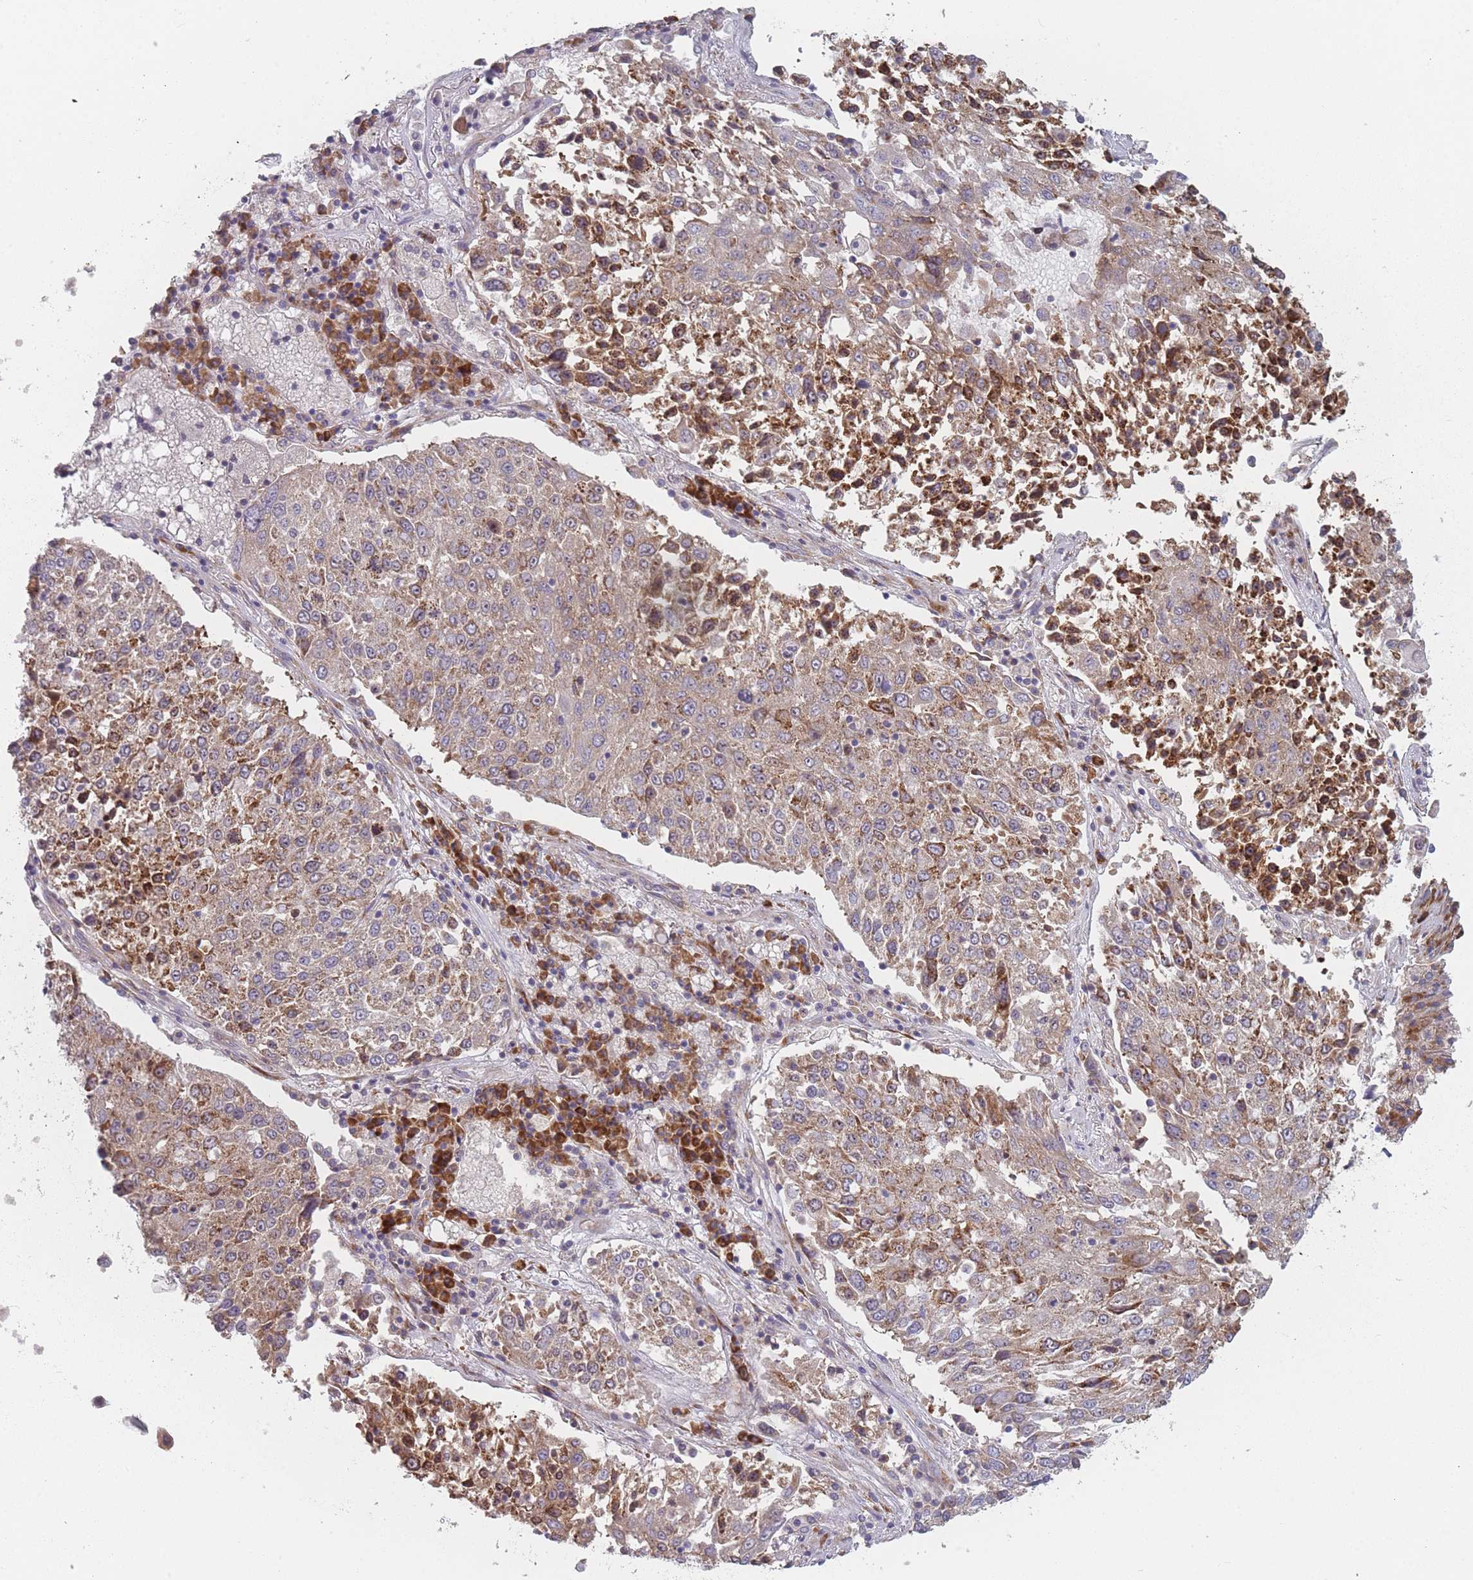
{"staining": {"intensity": "moderate", "quantity": ">75%", "location": "cytoplasmic/membranous"}, "tissue": "lung cancer", "cell_type": "Tumor cells", "image_type": "cancer", "snomed": [{"axis": "morphology", "description": "Squamous cell carcinoma, NOS"}, {"axis": "topography", "description": "Lung"}], "caption": "IHC micrograph of neoplastic tissue: human squamous cell carcinoma (lung) stained using IHC reveals medium levels of moderate protein expression localized specifically in the cytoplasmic/membranous of tumor cells, appearing as a cytoplasmic/membranous brown color.", "gene": "CACNG5", "patient": {"sex": "male", "age": 65}}